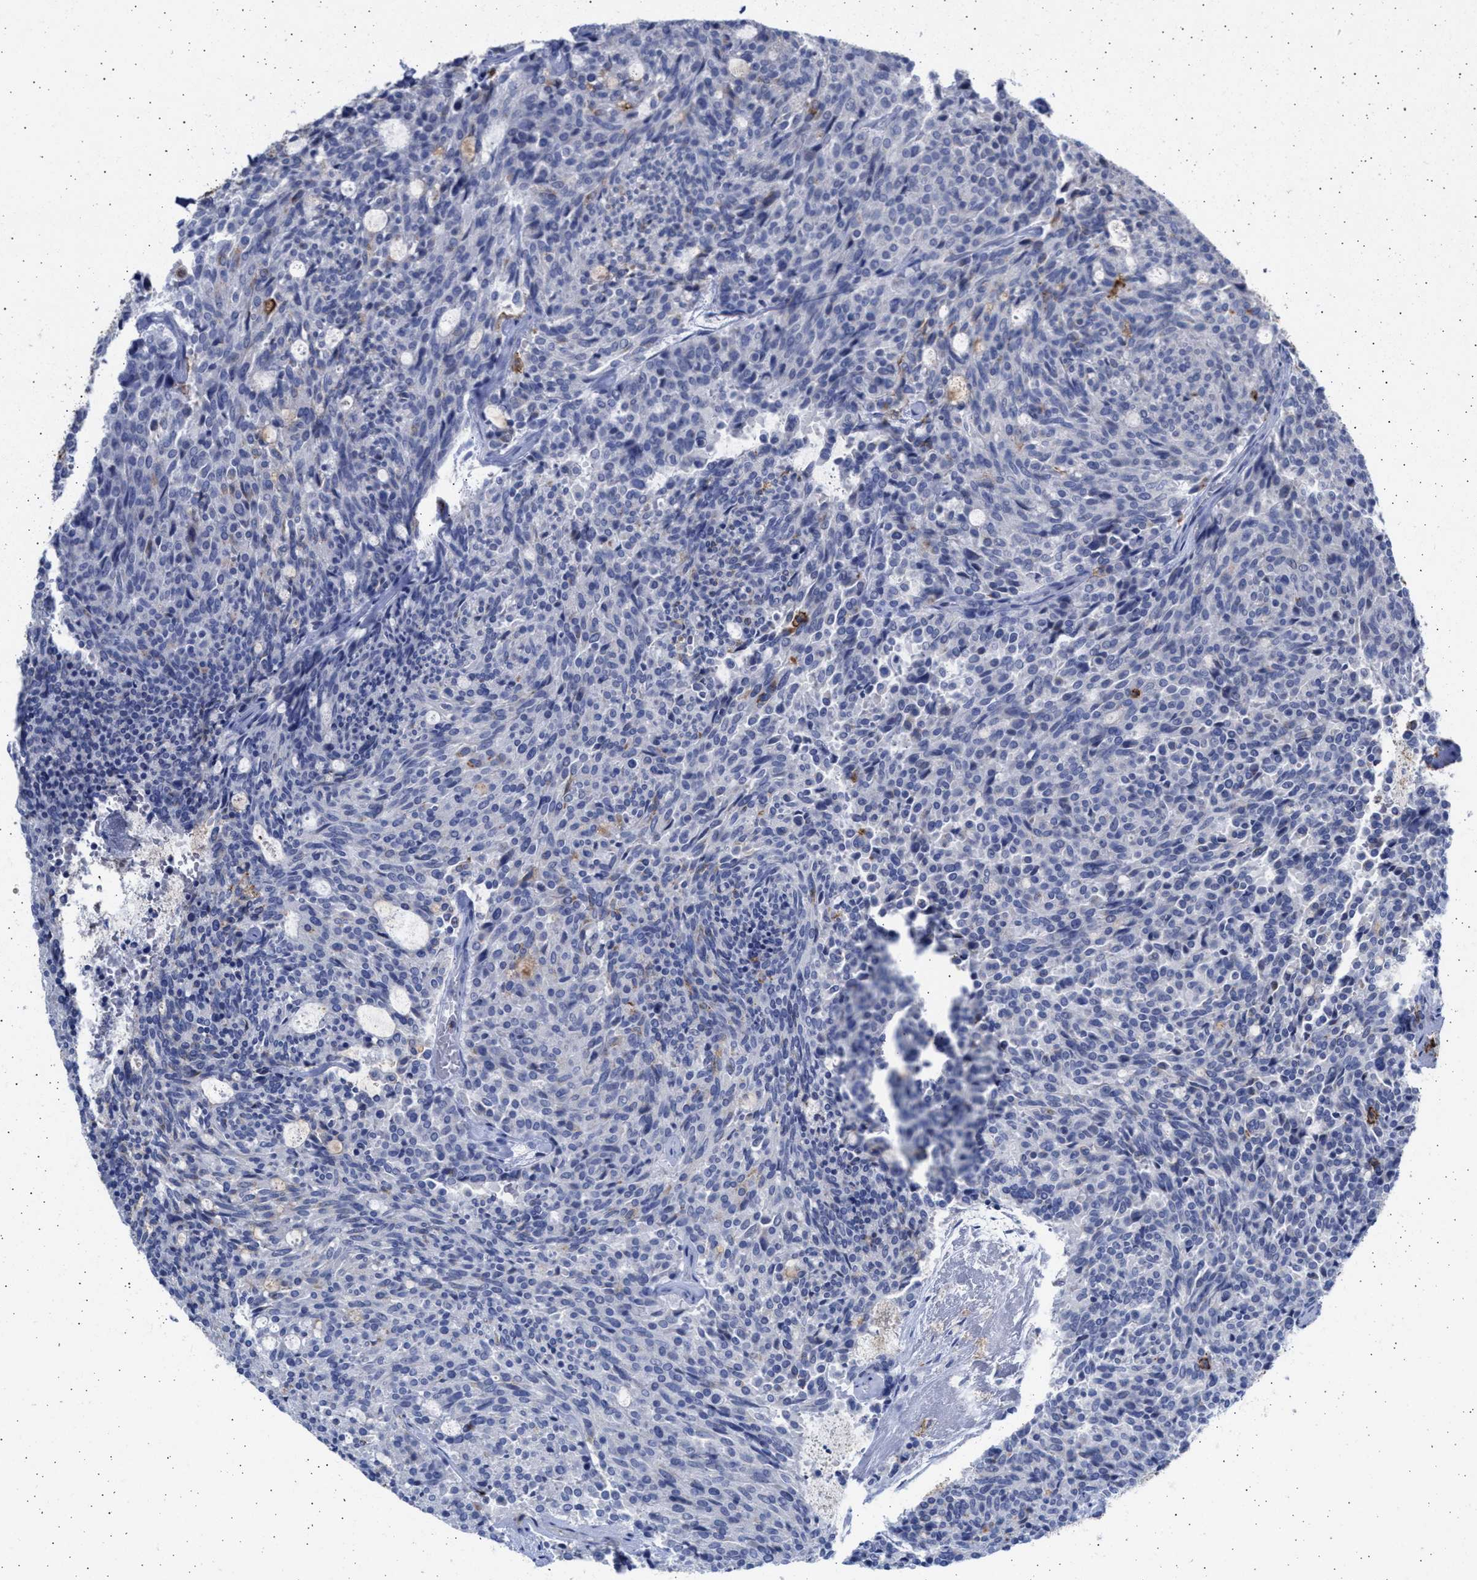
{"staining": {"intensity": "negative", "quantity": "none", "location": "none"}, "tissue": "carcinoid", "cell_type": "Tumor cells", "image_type": "cancer", "snomed": [{"axis": "morphology", "description": "Carcinoid, malignant, NOS"}, {"axis": "topography", "description": "Pancreas"}], "caption": "There is no significant expression in tumor cells of malignant carcinoid.", "gene": "FCER1A", "patient": {"sex": "female", "age": 54}}